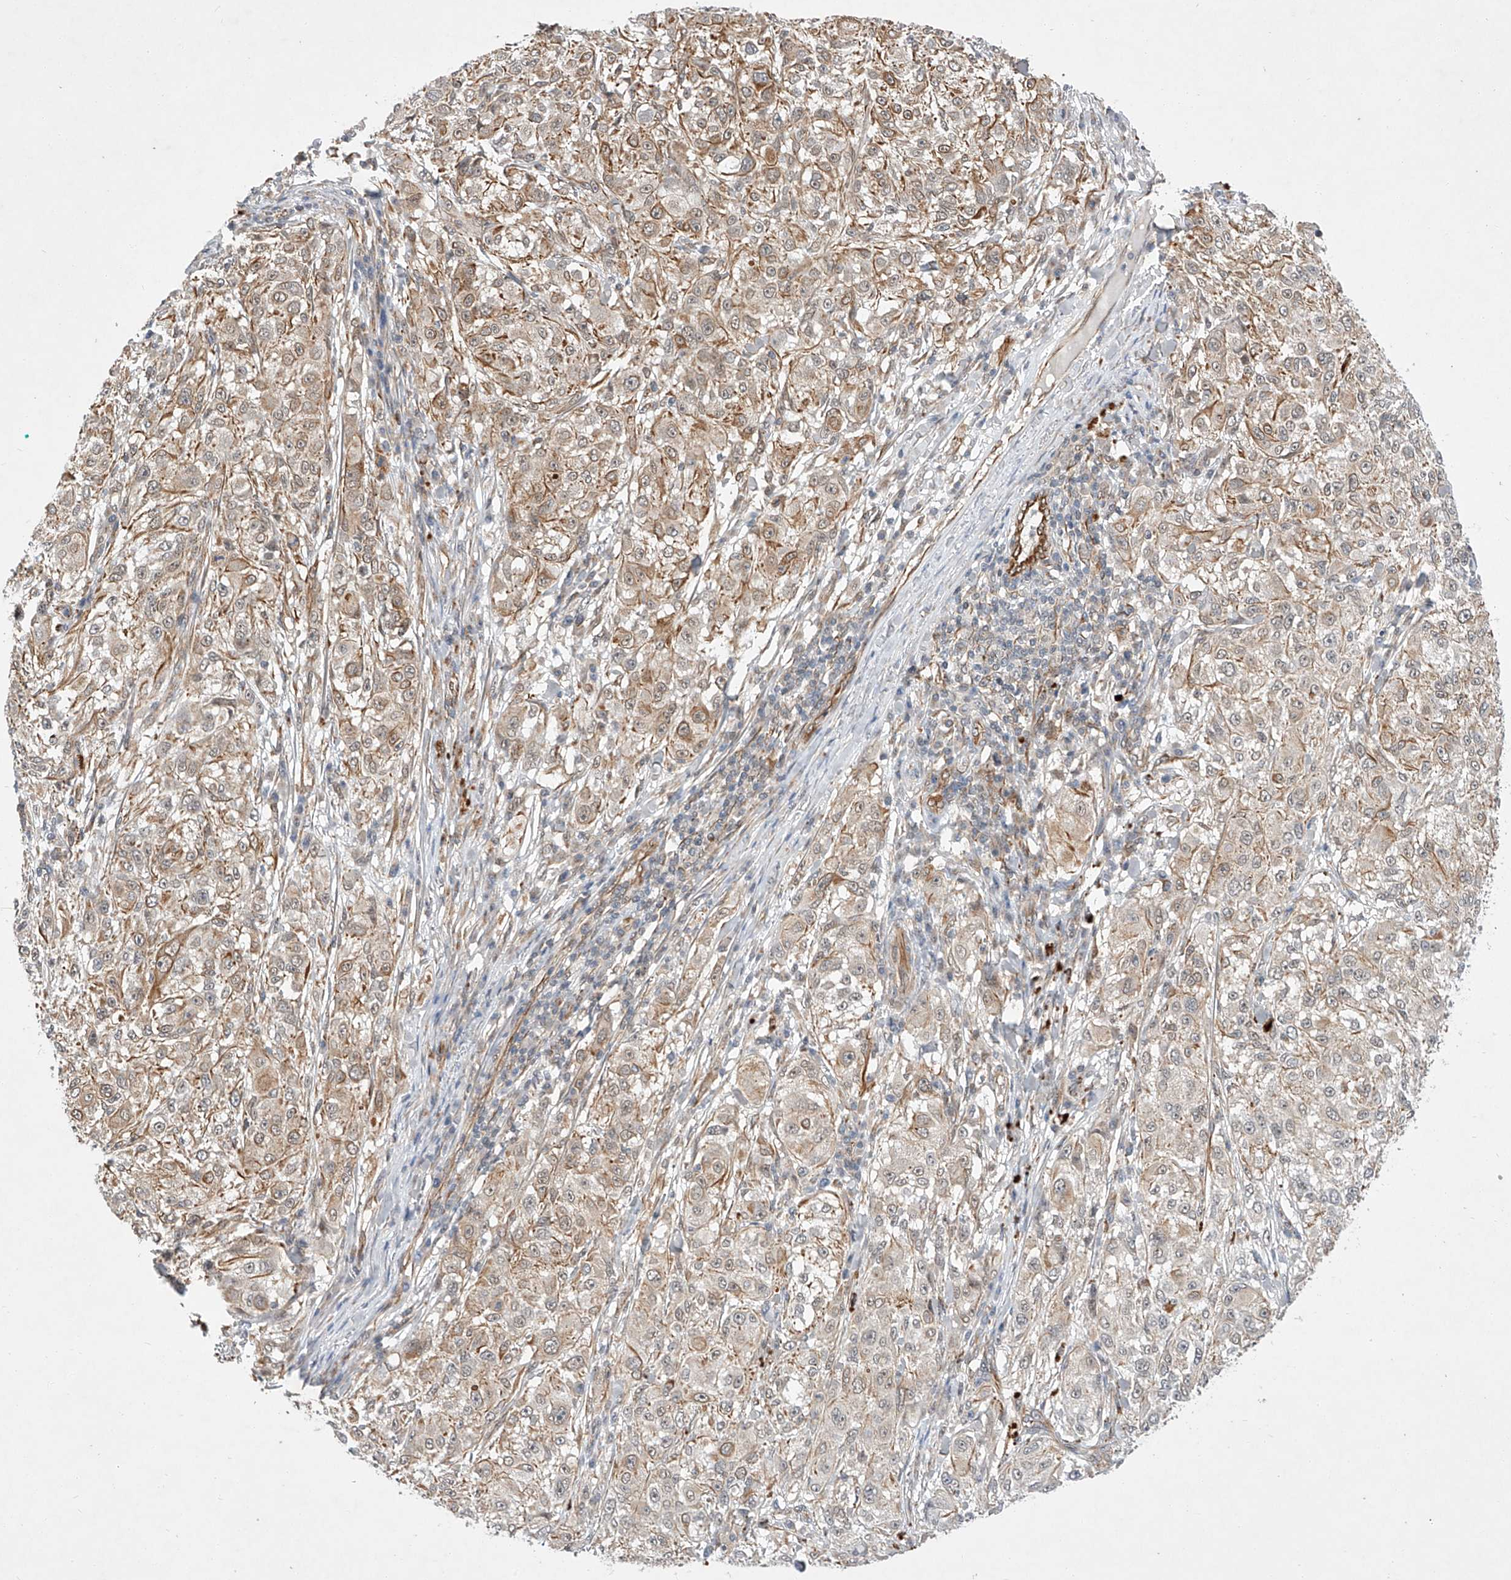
{"staining": {"intensity": "moderate", "quantity": "25%-75%", "location": "cytoplasmic/membranous"}, "tissue": "melanoma", "cell_type": "Tumor cells", "image_type": "cancer", "snomed": [{"axis": "morphology", "description": "Necrosis, NOS"}, {"axis": "morphology", "description": "Malignant melanoma, NOS"}, {"axis": "topography", "description": "Skin"}], "caption": "This micrograph exhibits IHC staining of human melanoma, with medium moderate cytoplasmic/membranous positivity in about 25%-75% of tumor cells.", "gene": "AMD1", "patient": {"sex": "female", "age": 87}}